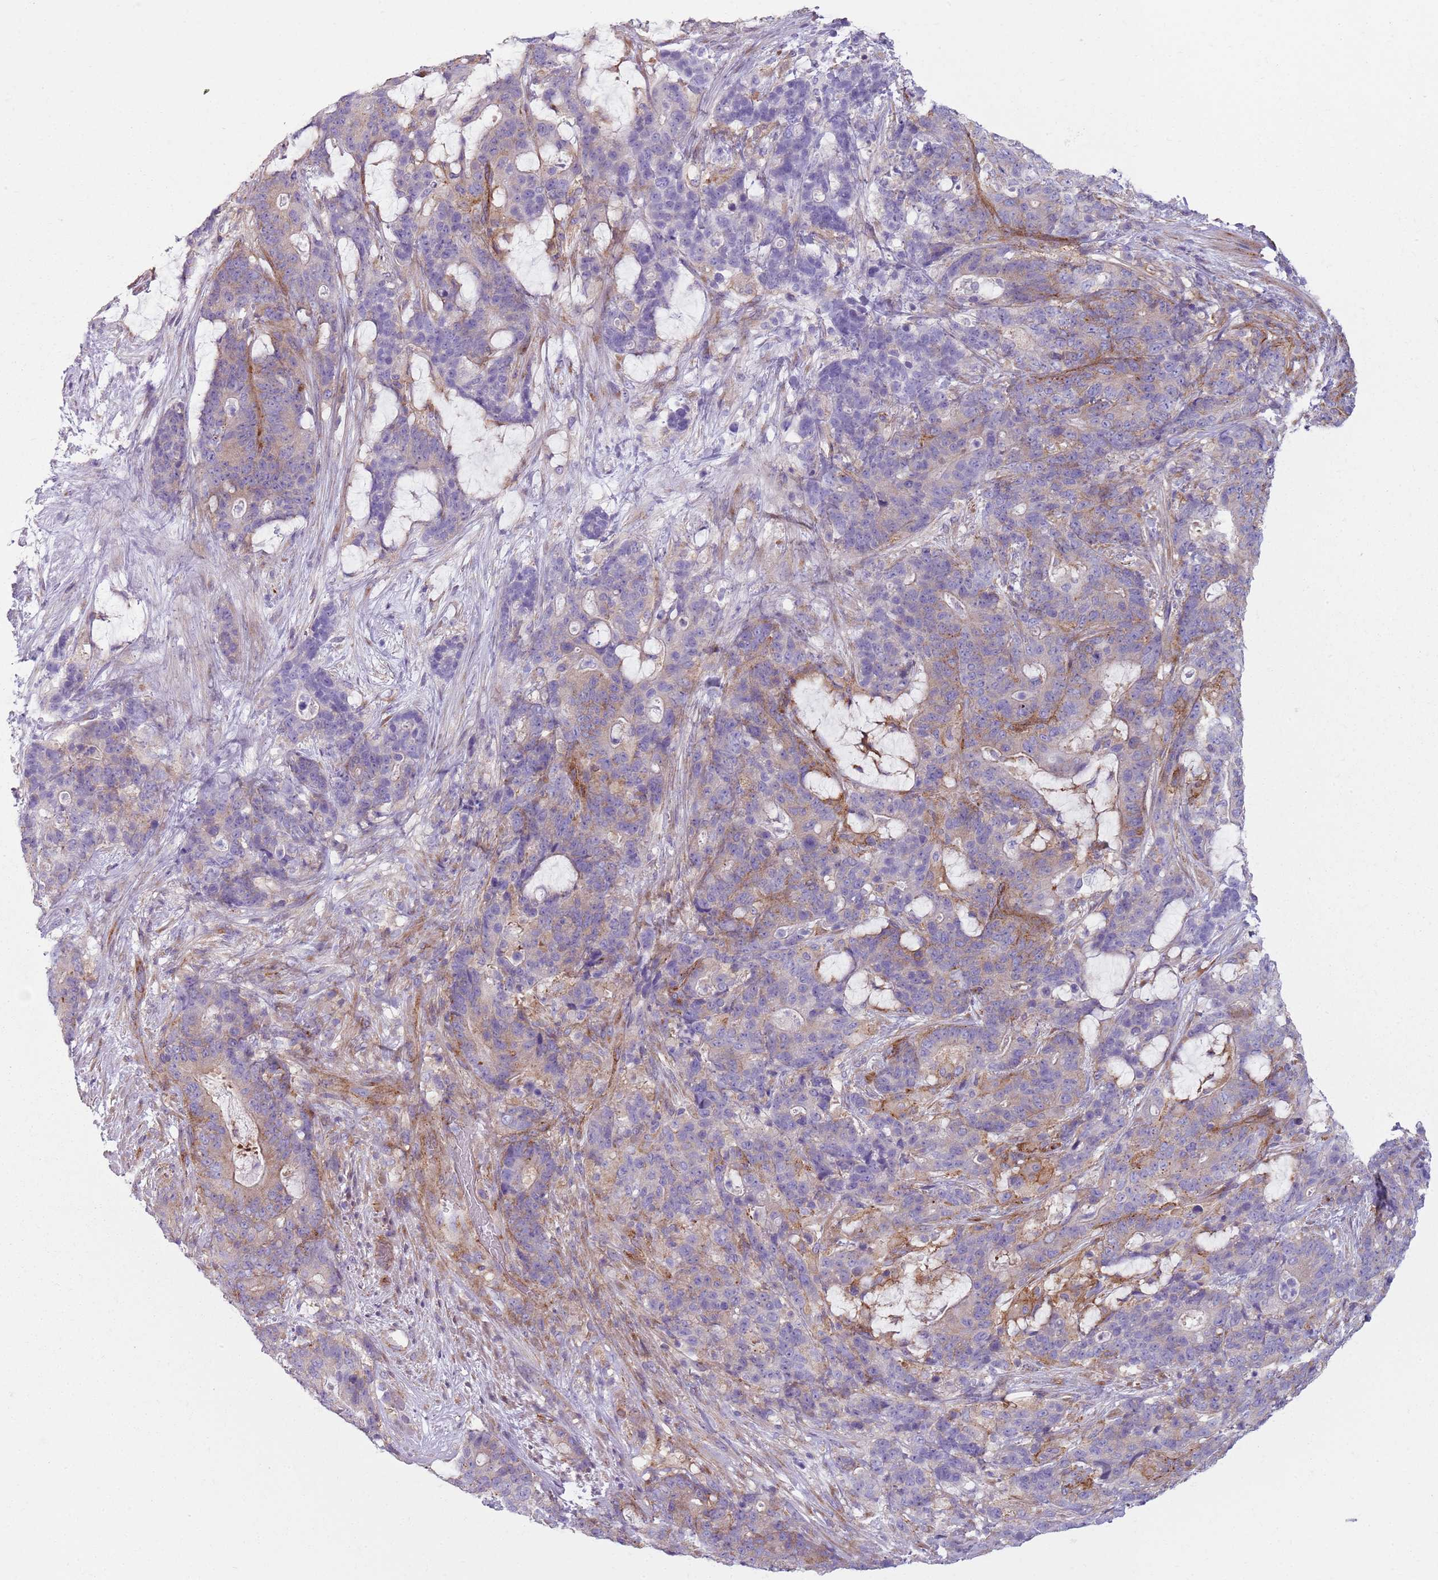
{"staining": {"intensity": "negative", "quantity": "none", "location": "none"}, "tissue": "stomach cancer", "cell_type": "Tumor cells", "image_type": "cancer", "snomed": [{"axis": "morphology", "description": "Normal tissue, NOS"}, {"axis": "morphology", "description": "Adenocarcinoma, NOS"}, {"axis": "topography", "description": "Stomach"}], "caption": "An immunohistochemistry histopathology image of adenocarcinoma (stomach) is shown. There is no staining in tumor cells of adenocarcinoma (stomach).", "gene": "SNX1", "patient": {"sex": "female", "age": 64}}